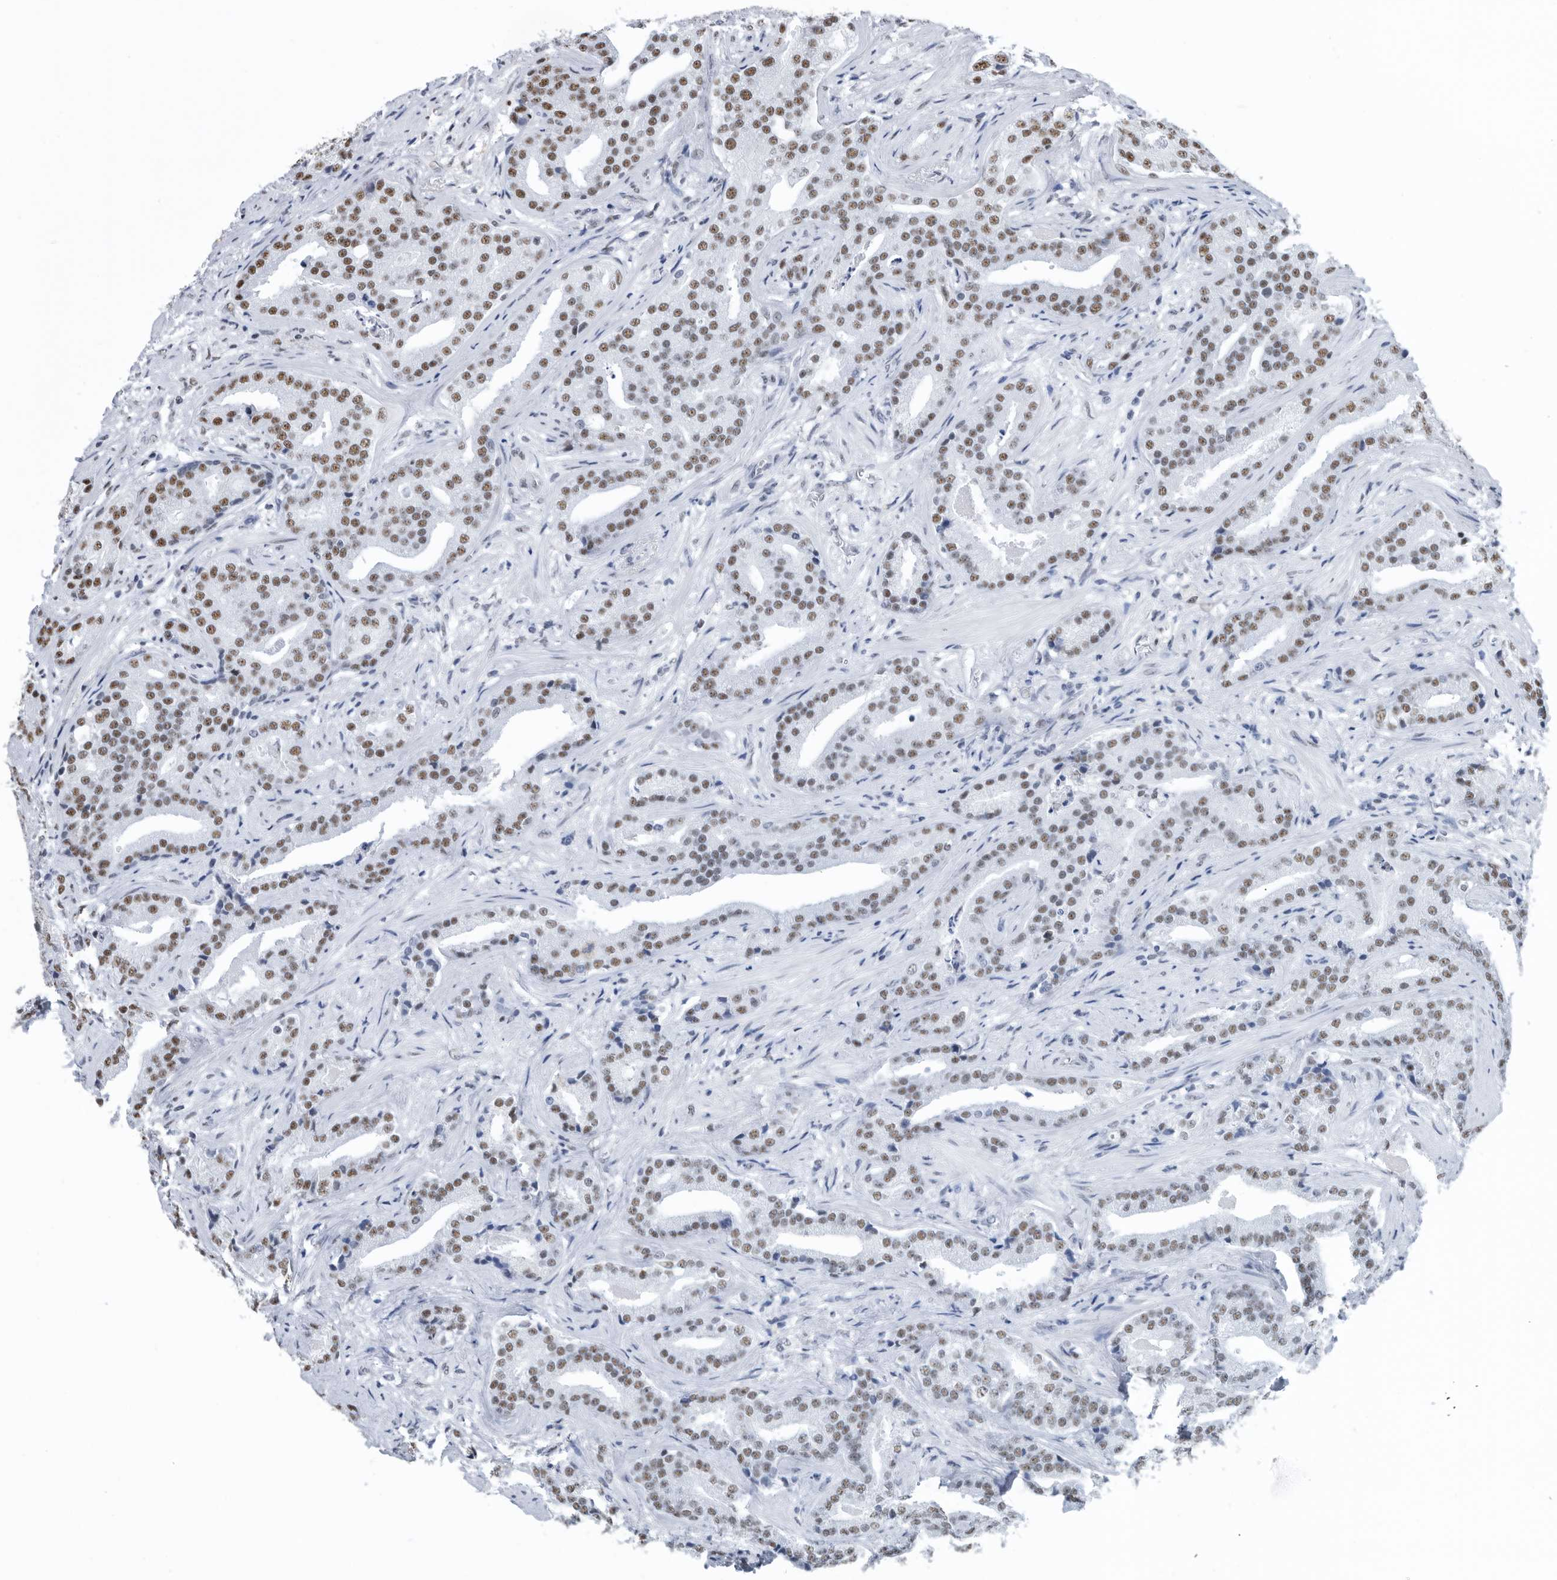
{"staining": {"intensity": "moderate", "quantity": ">75%", "location": "nuclear"}, "tissue": "prostate cancer", "cell_type": "Tumor cells", "image_type": "cancer", "snomed": [{"axis": "morphology", "description": "Adenocarcinoma, Low grade"}, {"axis": "topography", "description": "Prostate"}], "caption": "A brown stain shows moderate nuclear staining of a protein in prostate cancer (low-grade adenocarcinoma) tumor cells.", "gene": "SF3A1", "patient": {"sex": "male", "age": 67}}